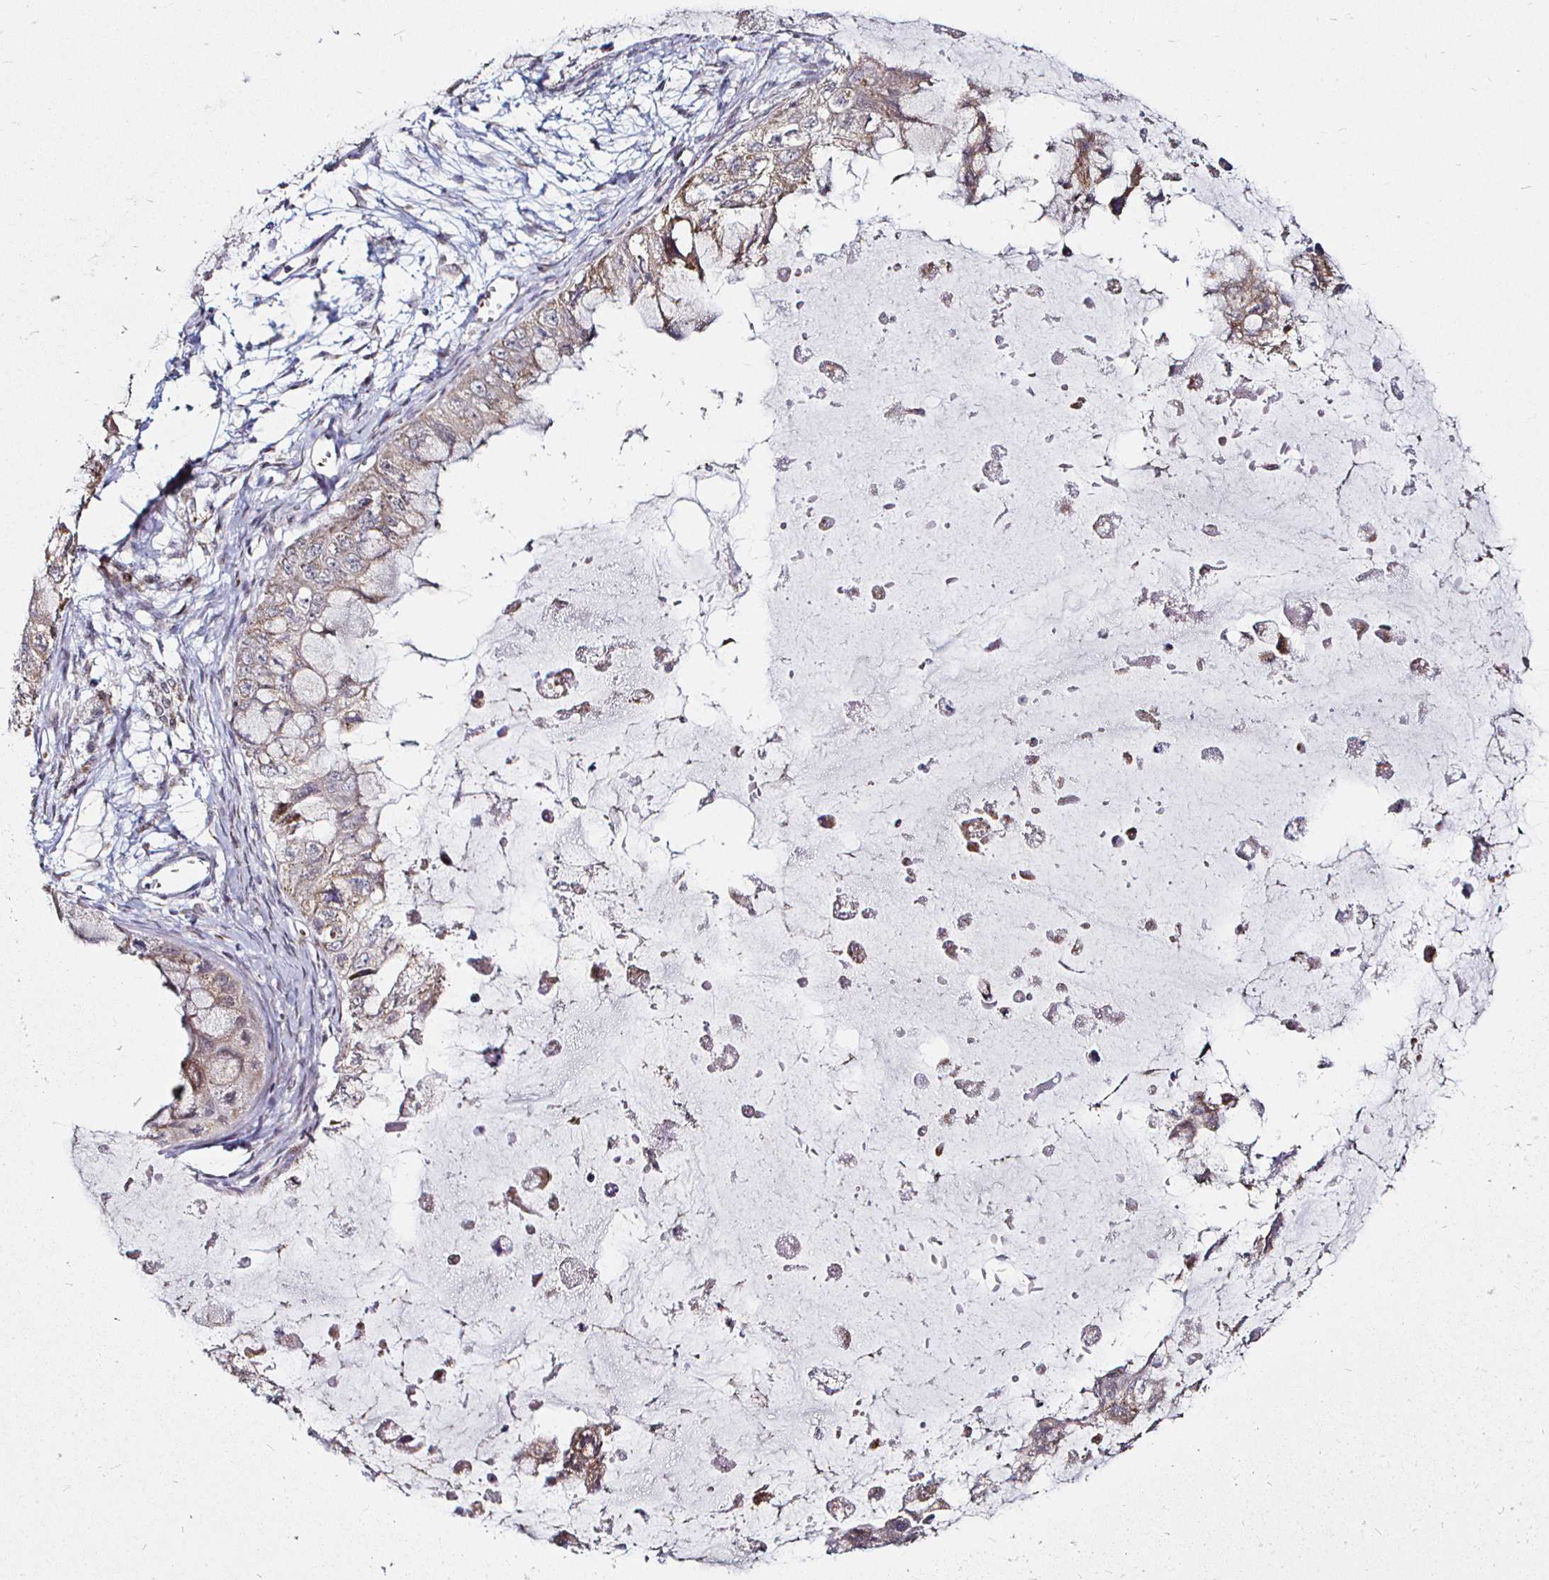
{"staining": {"intensity": "weak", "quantity": ">75%", "location": "cytoplasmic/membranous"}, "tissue": "ovarian cancer", "cell_type": "Tumor cells", "image_type": "cancer", "snomed": [{"axis": "morphology", "description": "Cystadenocarcinoma, mucinous, NOS"}, {"axis": "topography", "description": "Ovary"}], "caption": "Ovarian mucinous cystadenocarcinoma was stained to show a protein in brown. There is low levels of weak cytoplasmic/membranous staining in approximately >75% of tumor cells. The protein of interest is stained brown, and the nuclei are stained in blue (DAB (3,3'-diaminobenzidine) IHC with brightfield microscopy, high magnification).", "gene": "ATG3", "patient": {"sex": "female", "age": 72}}